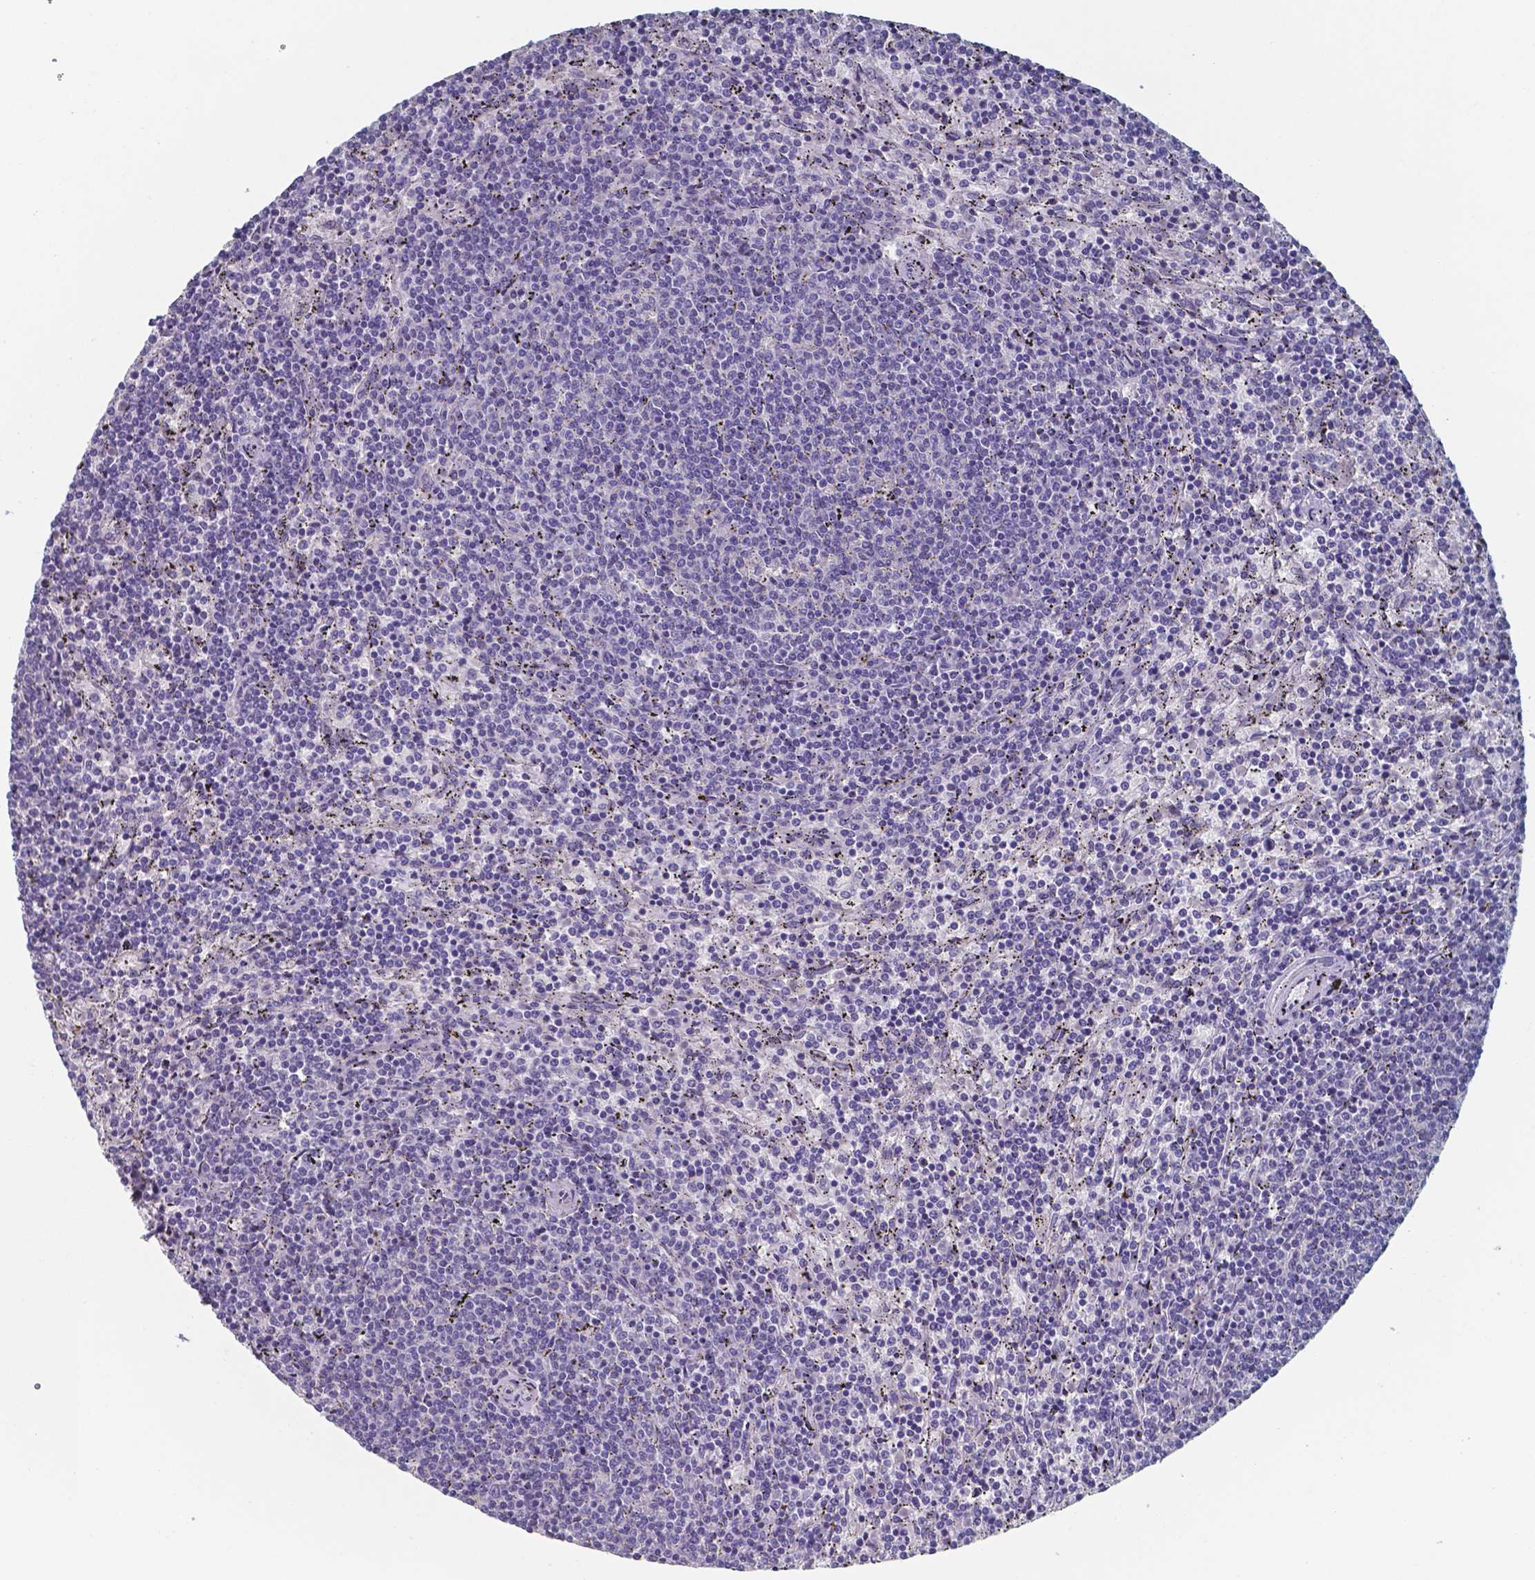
{"staining": {"intensity": "negative", "quantity": "none", "location": "none"}, "tissue": "lymphoma", "cell_type": "Tumor cells", "image_type": "cancer", "snomed": [{"axis": "morphology", "description": "Malignant lymphoma, non-Hodgkin's type, Low grade"}, {"axis": "topography", "description": "Spleen"}], "caption": "This is an IHC histopathology image of human malignant lymphoma, non-Hodgkin's type (low-grade). There is no staining in tumor cells.", "gene": "PLA2R1", "patient": {"sex": "female", "age": 50}}